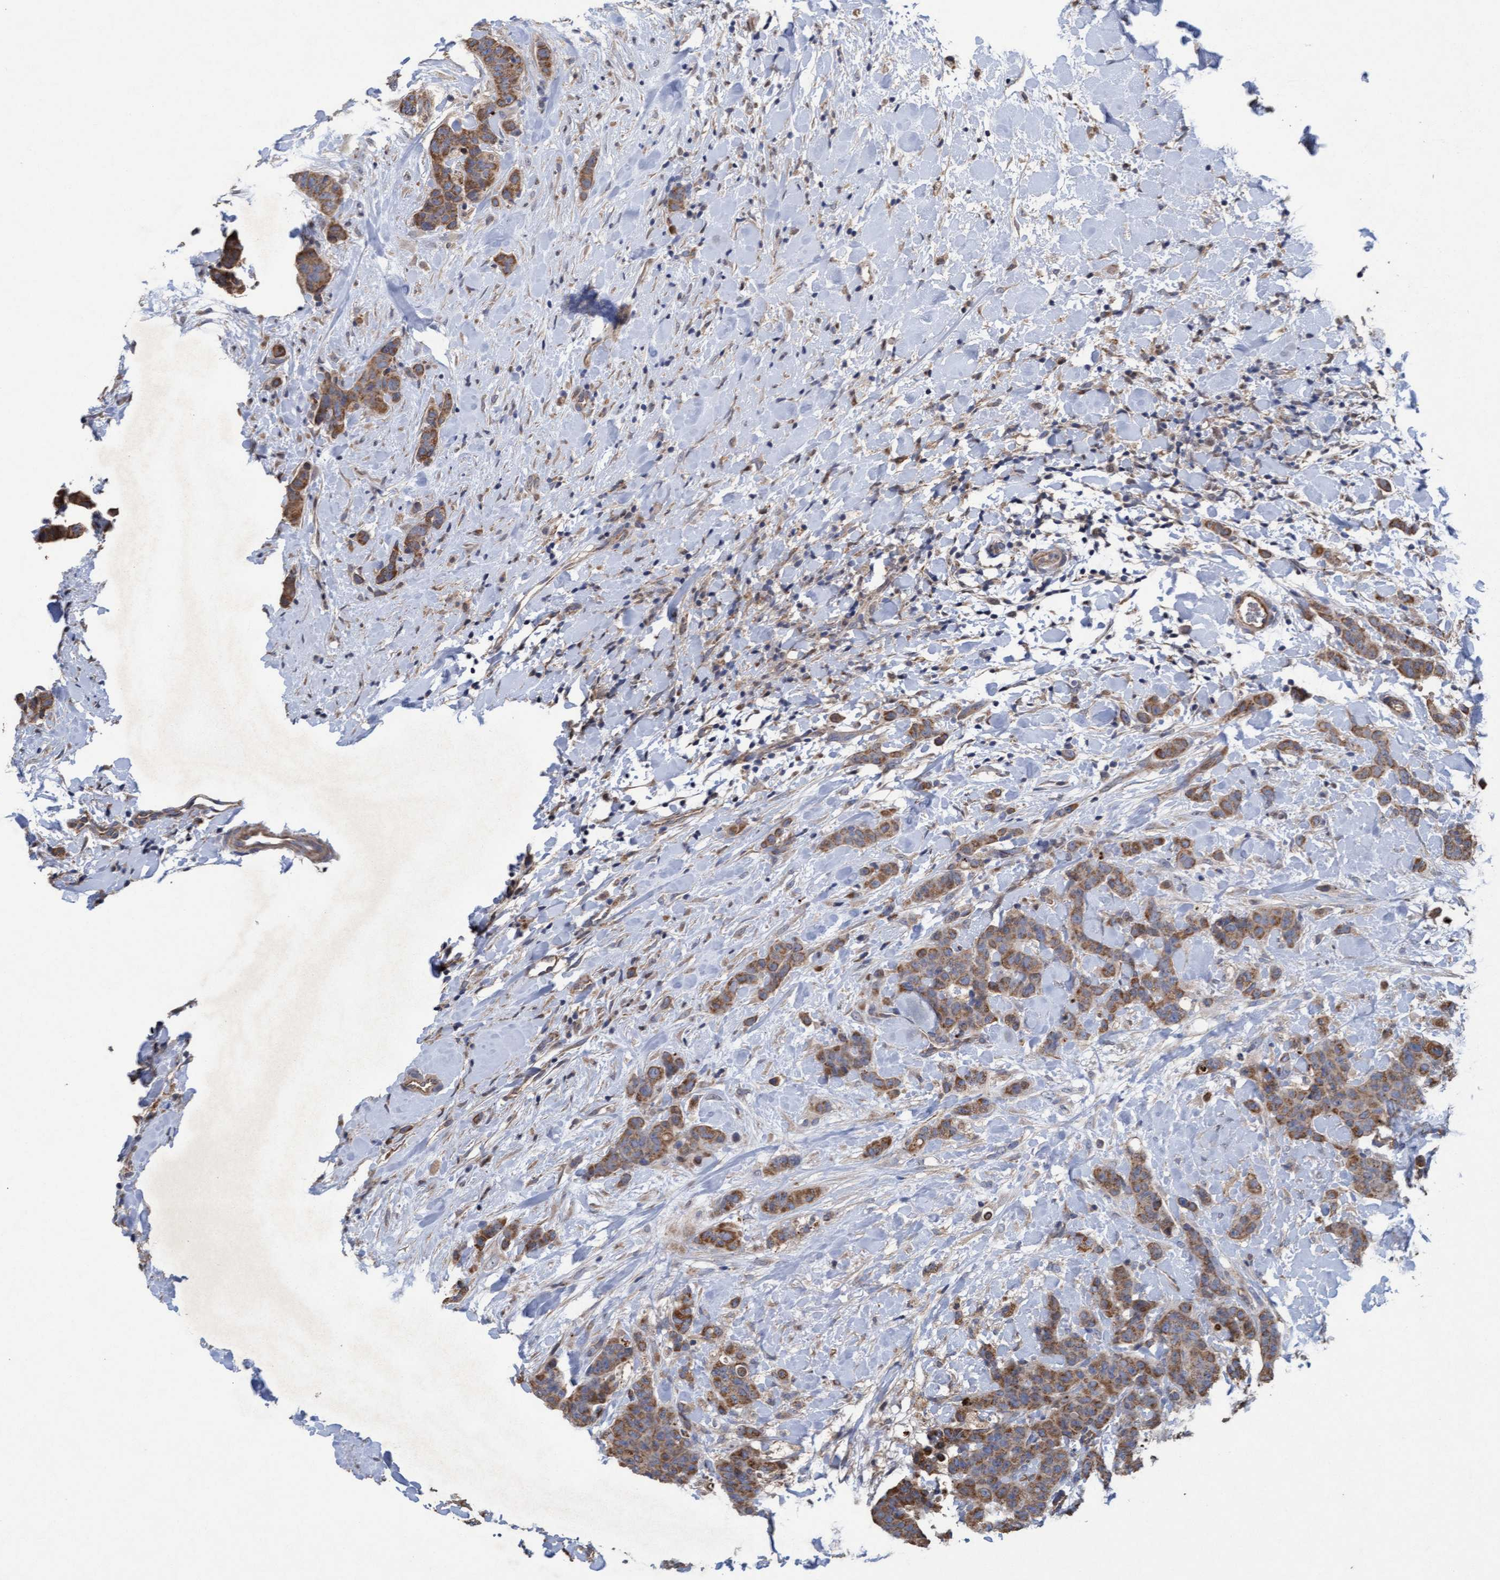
{"staining": {"intensity": "moderate", "quantity": ">75%", "location": "cytoplasmic/membranous"}, "tissue": "breast cancer", "cell_type": "Tumor cells", "image_type": "cancer", "snomed": [{"axis": "morphology", "description": "Normal tissue, NOS"}, {"axis": "morphology", "description": "Duct carcinoma"}, {"axis": "topography", "description": "Breast"}], "caption": "The immunohistochemical stain highlights moderate cytoplasmic/membranous positivity in tumor cells of breast intraductal carcinoma tissue. The protein of interest is stained brown, and the nuclei are stained in blue (DAB (3,3'-diaminobenzidine) IHC with brightfield microscopy, high magnification).", "gene": "MRPL38", "patient": {"sex": "female", "age": 40}}